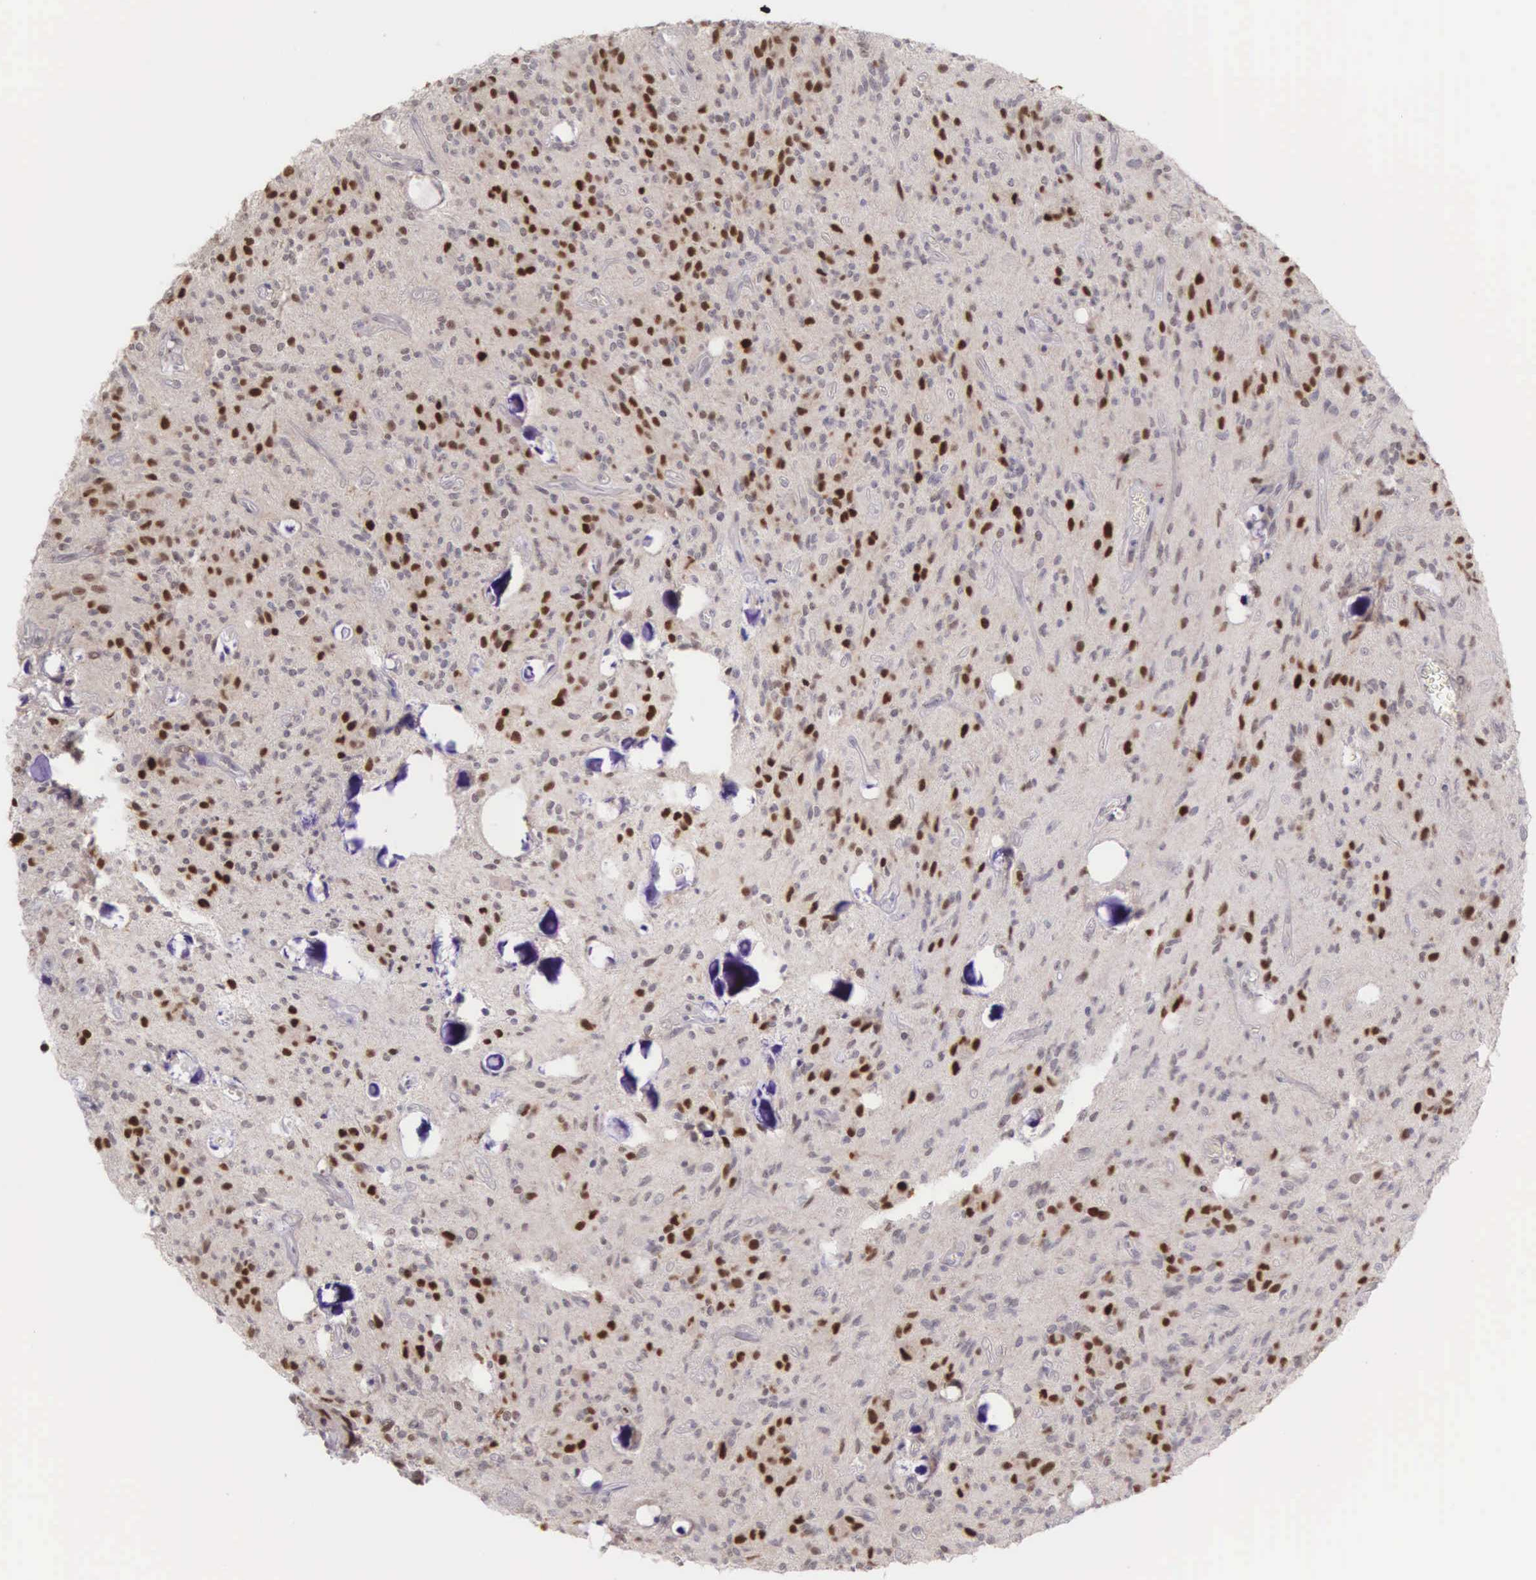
{"staining": {"intensity": "strong", "quantity": "25%-75%", "location": "nuclear"}, "tissue": "glioma", "cell_type": "Tumor cells", "image_type": "cancer", "snomed": [{"axis": "morphology", "description": "Glioma, malignant, Low grade"}, {"axis": "topography", "description": "Brain"}], "caption": "Glioma stained with a protein marker exhibits strong staining in tumor cells.", "gene": "GRK3", "patient": {"sex": "female", "age": 15}}